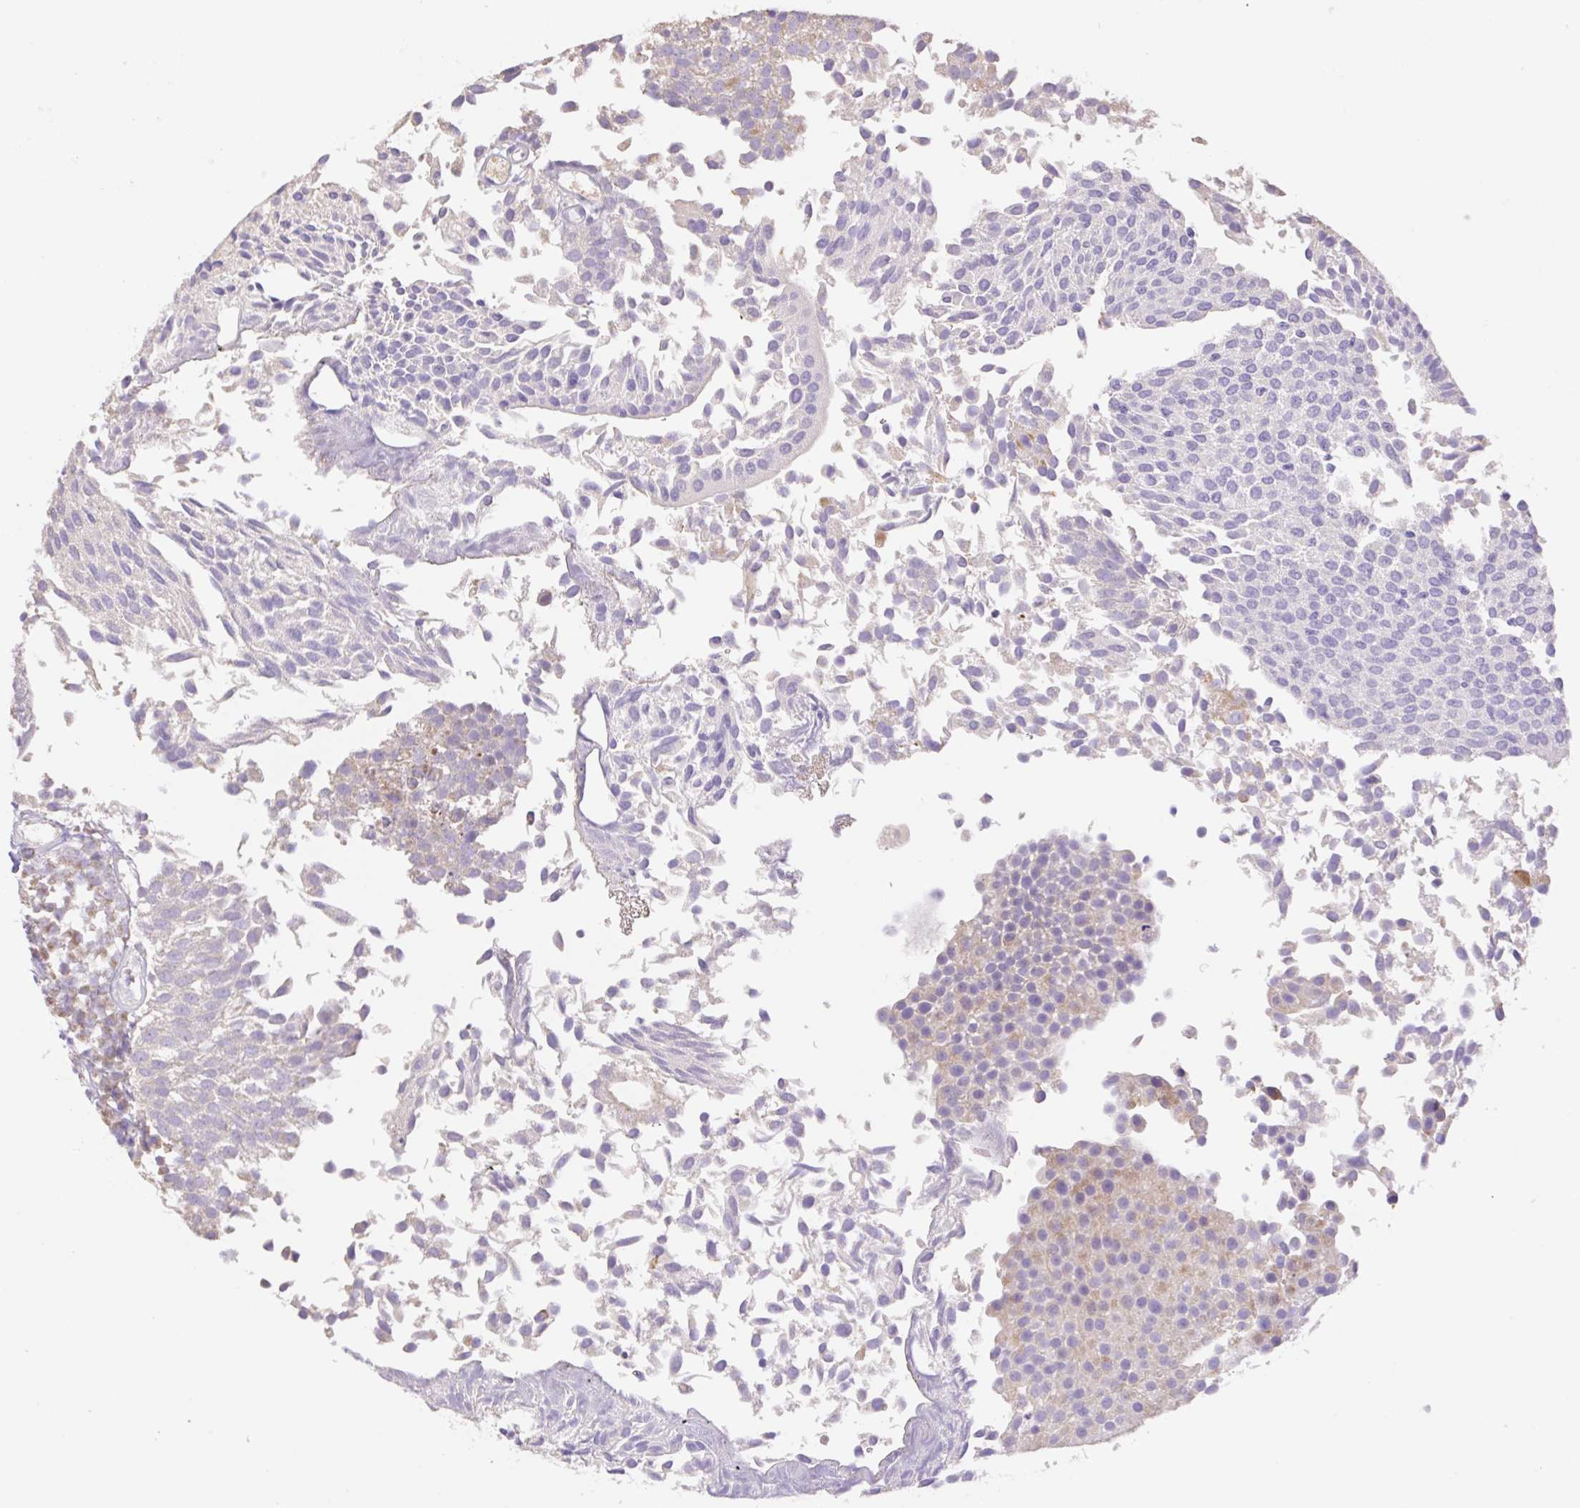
{"staining": {"intensity": "weak", "quantity": "<25%", "location": "cytoplasmic/membranous"}, "tissue": "urothelial cancer", "cell_type": "Tumor cells", "image_type": "cancer", "snomed": [{"axis": "morphology", "description": "Urothelial carcinoma, Low grade"}, {"axis": "topography", "description": "Urinary bladder"}], "caption": "This is a micrograph of IHC staining of urothelial carcinoma (low-grade), which shows no expression in tumor cells.", "gene": "COPZ2", "patient": {"sex": "female", "age": 79}}